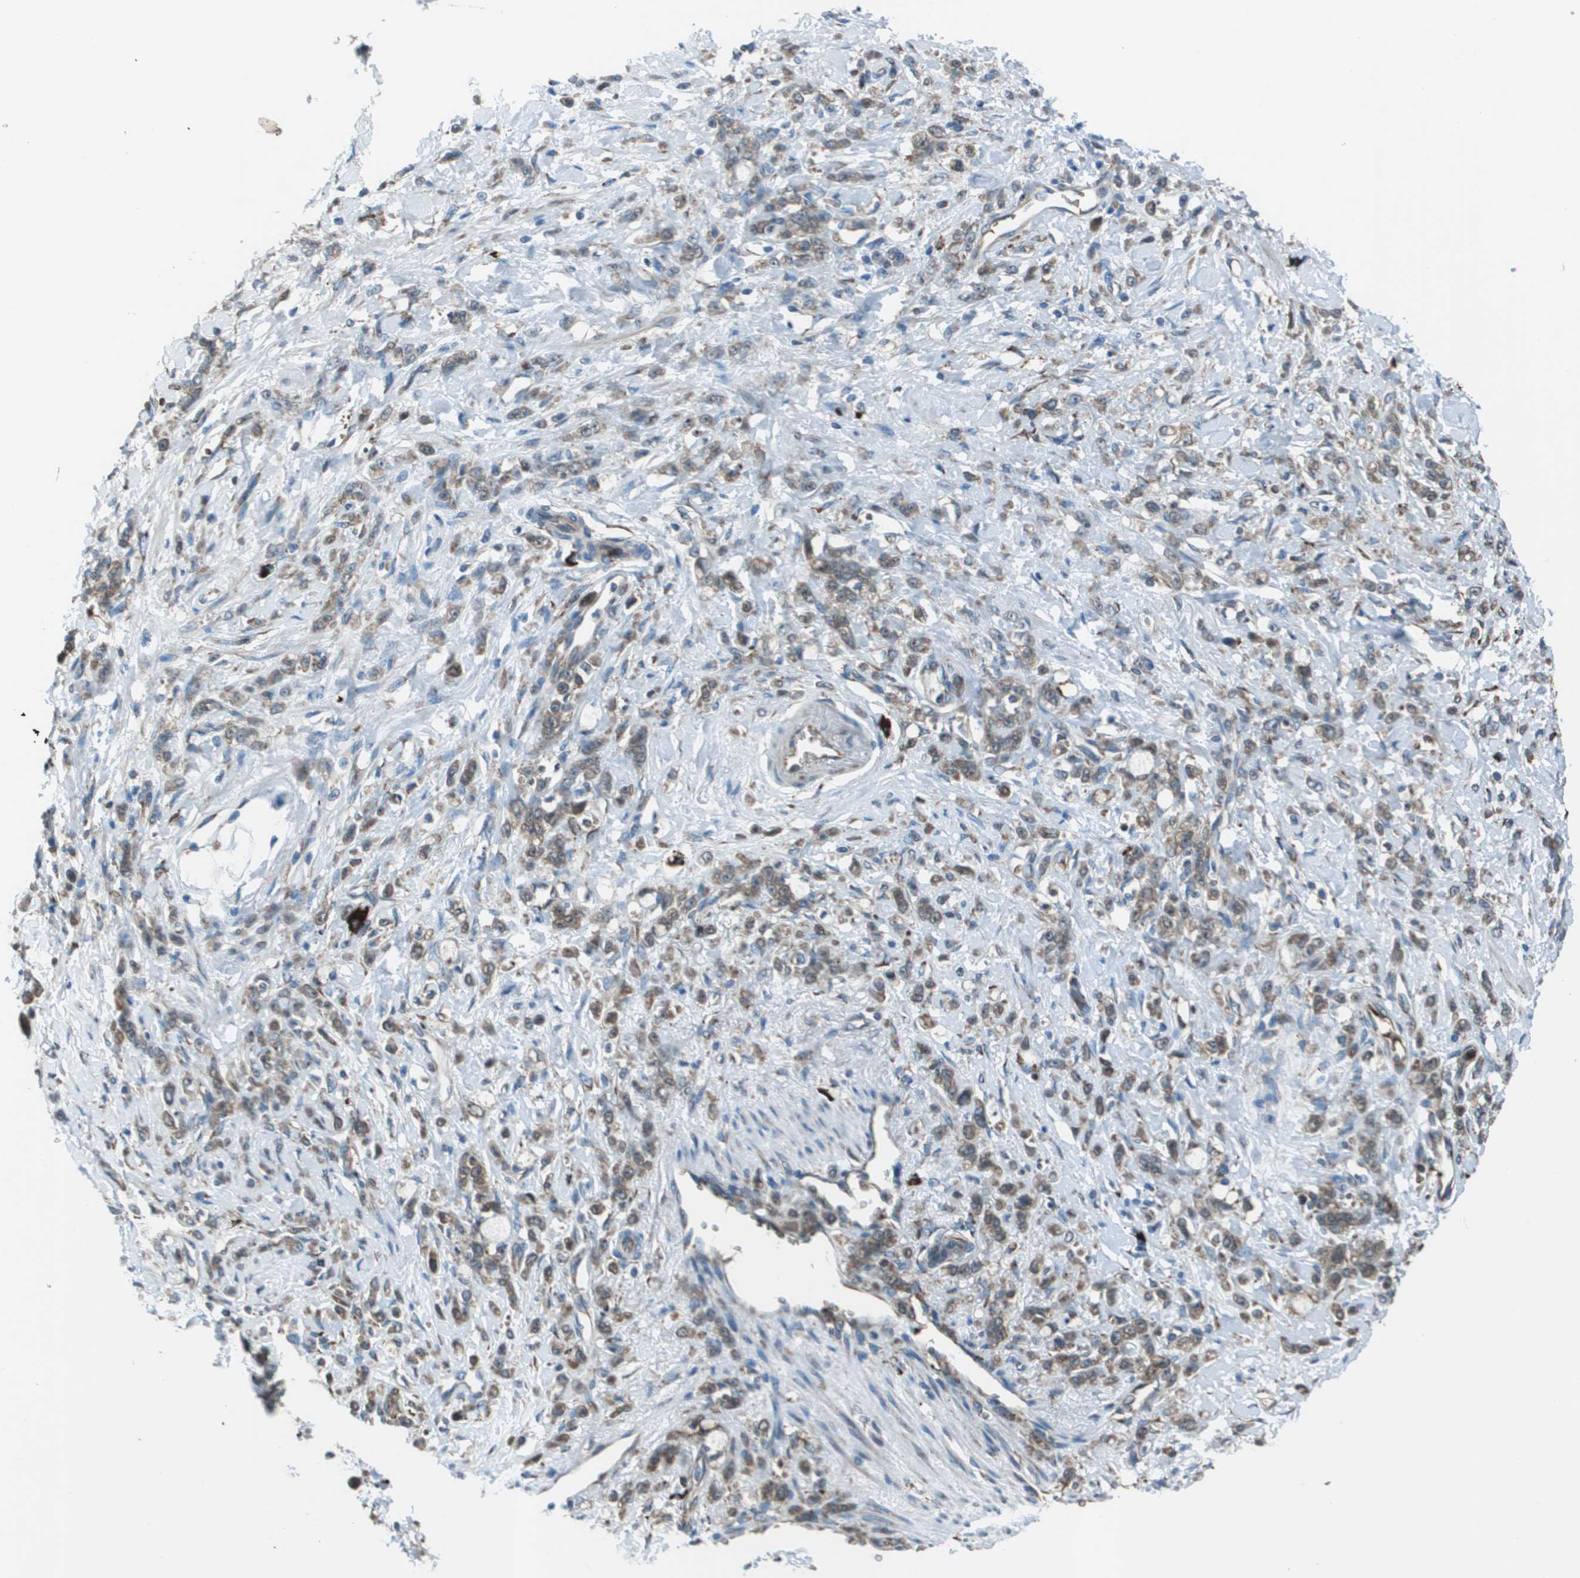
{"staining": {"intensity": "weak", "quantity": ">75%", "location": "cytoplasmic/membranous"}, "tissue": "stomach cancer", "cell_type": "Tumor cells", "image_type": "cancer", "snomed": [{"axis": "morphology", "description": "Normal tissue, NOS"}, {"axis": "morphology", "description": "Adenocarcinoma, NOS"}, {"axis": "topography", "description": "Stomach"}], "caption": "Weak cytoplasmic/membranous protein staining is present in approximately >75% of tumor cells in adenocarcinoma (stomach).", "gene": "UTS2", "patient": {"sex": "male", "age": 82}}